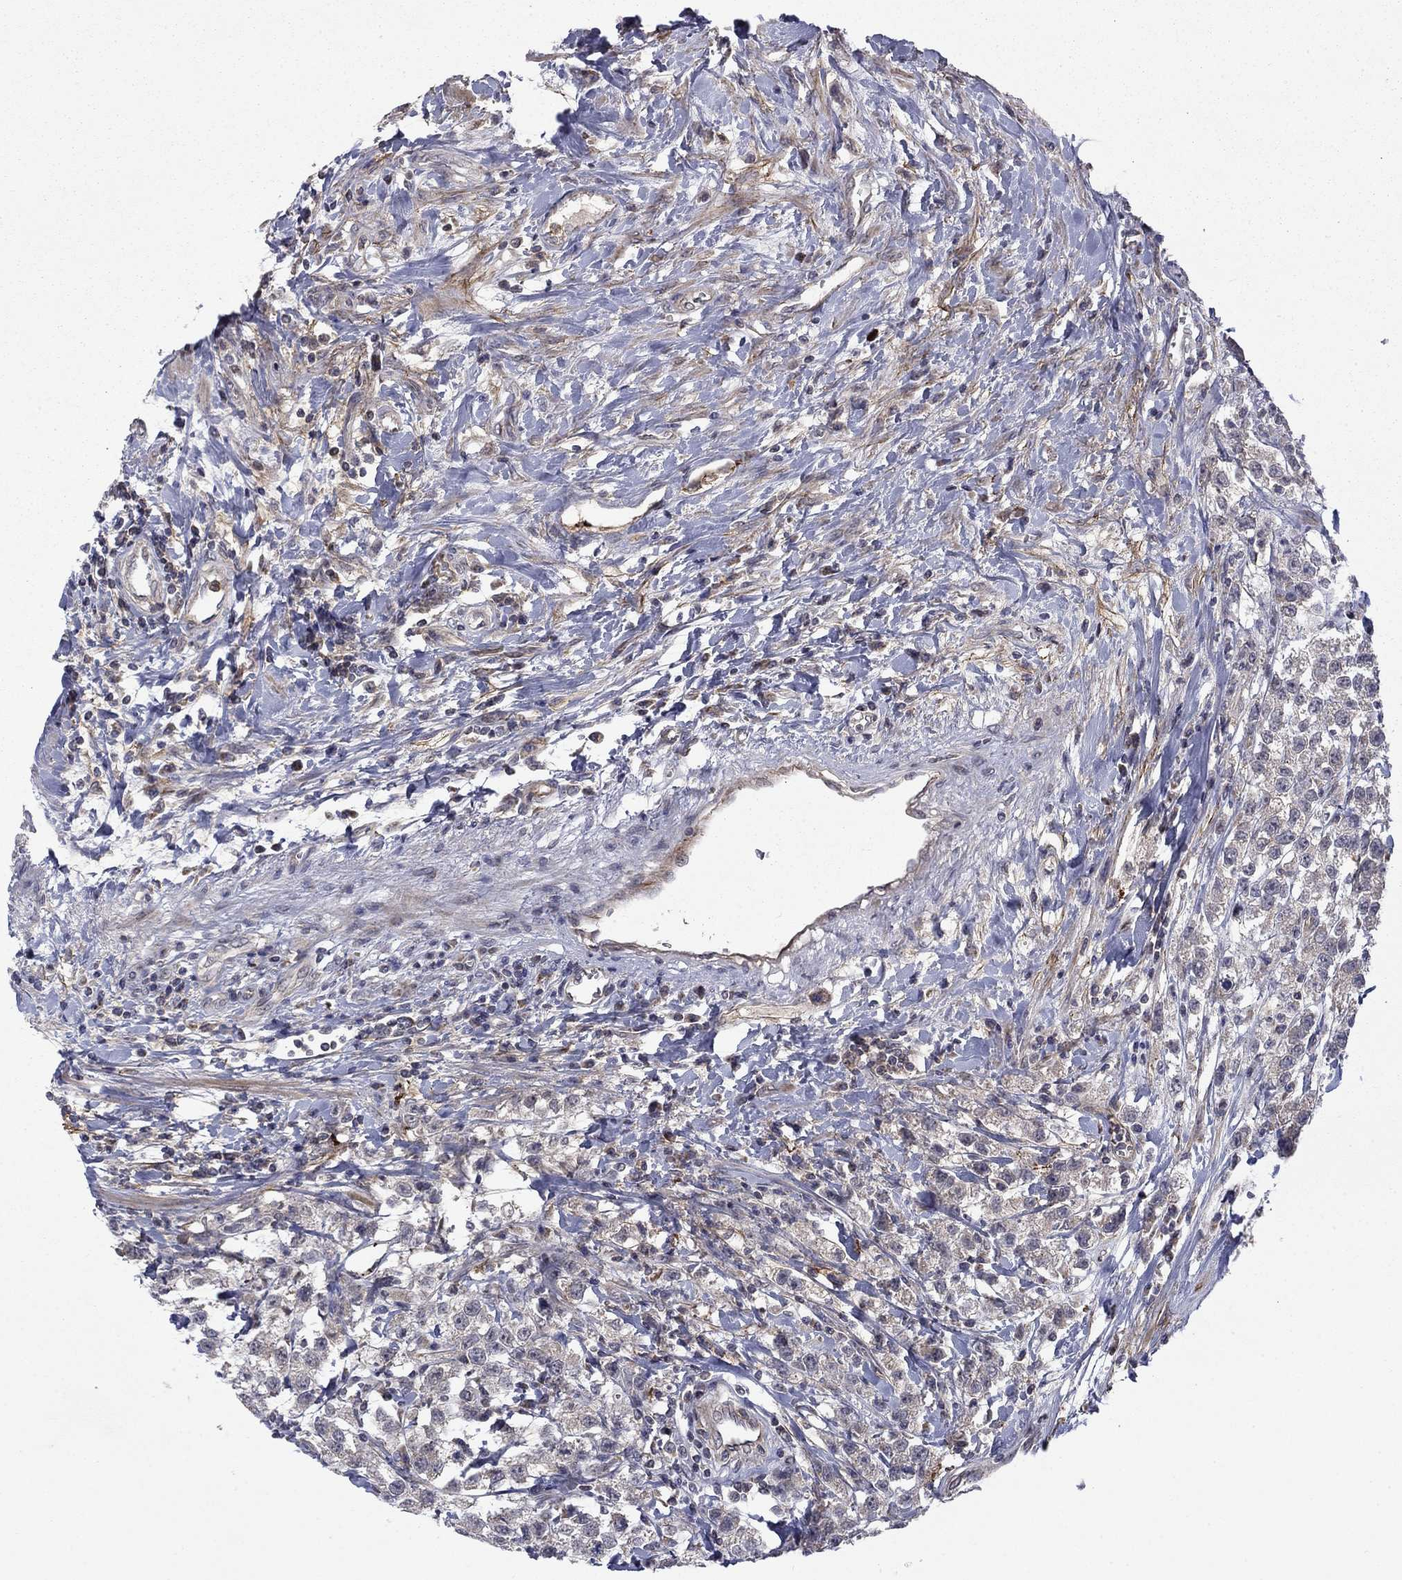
{"staining": {"intensity": "weak", "quantity": "<25%", "location": "cytoplasmic/membranous"}, "tissue": "testis cancer", "cell_type": "Tumor cells", "image_type": "cancer", "snomed": [{"axis": "morphology", "description": "Seminoma, NOS"}, {"axis": "topography", "description": "Testis"}], "caption": "Histopathology image shows no significant protein staining in tumor cells of testis seminoma.", "gene": "DOP1B", "patient": {"sex": "male", "age": 59}}